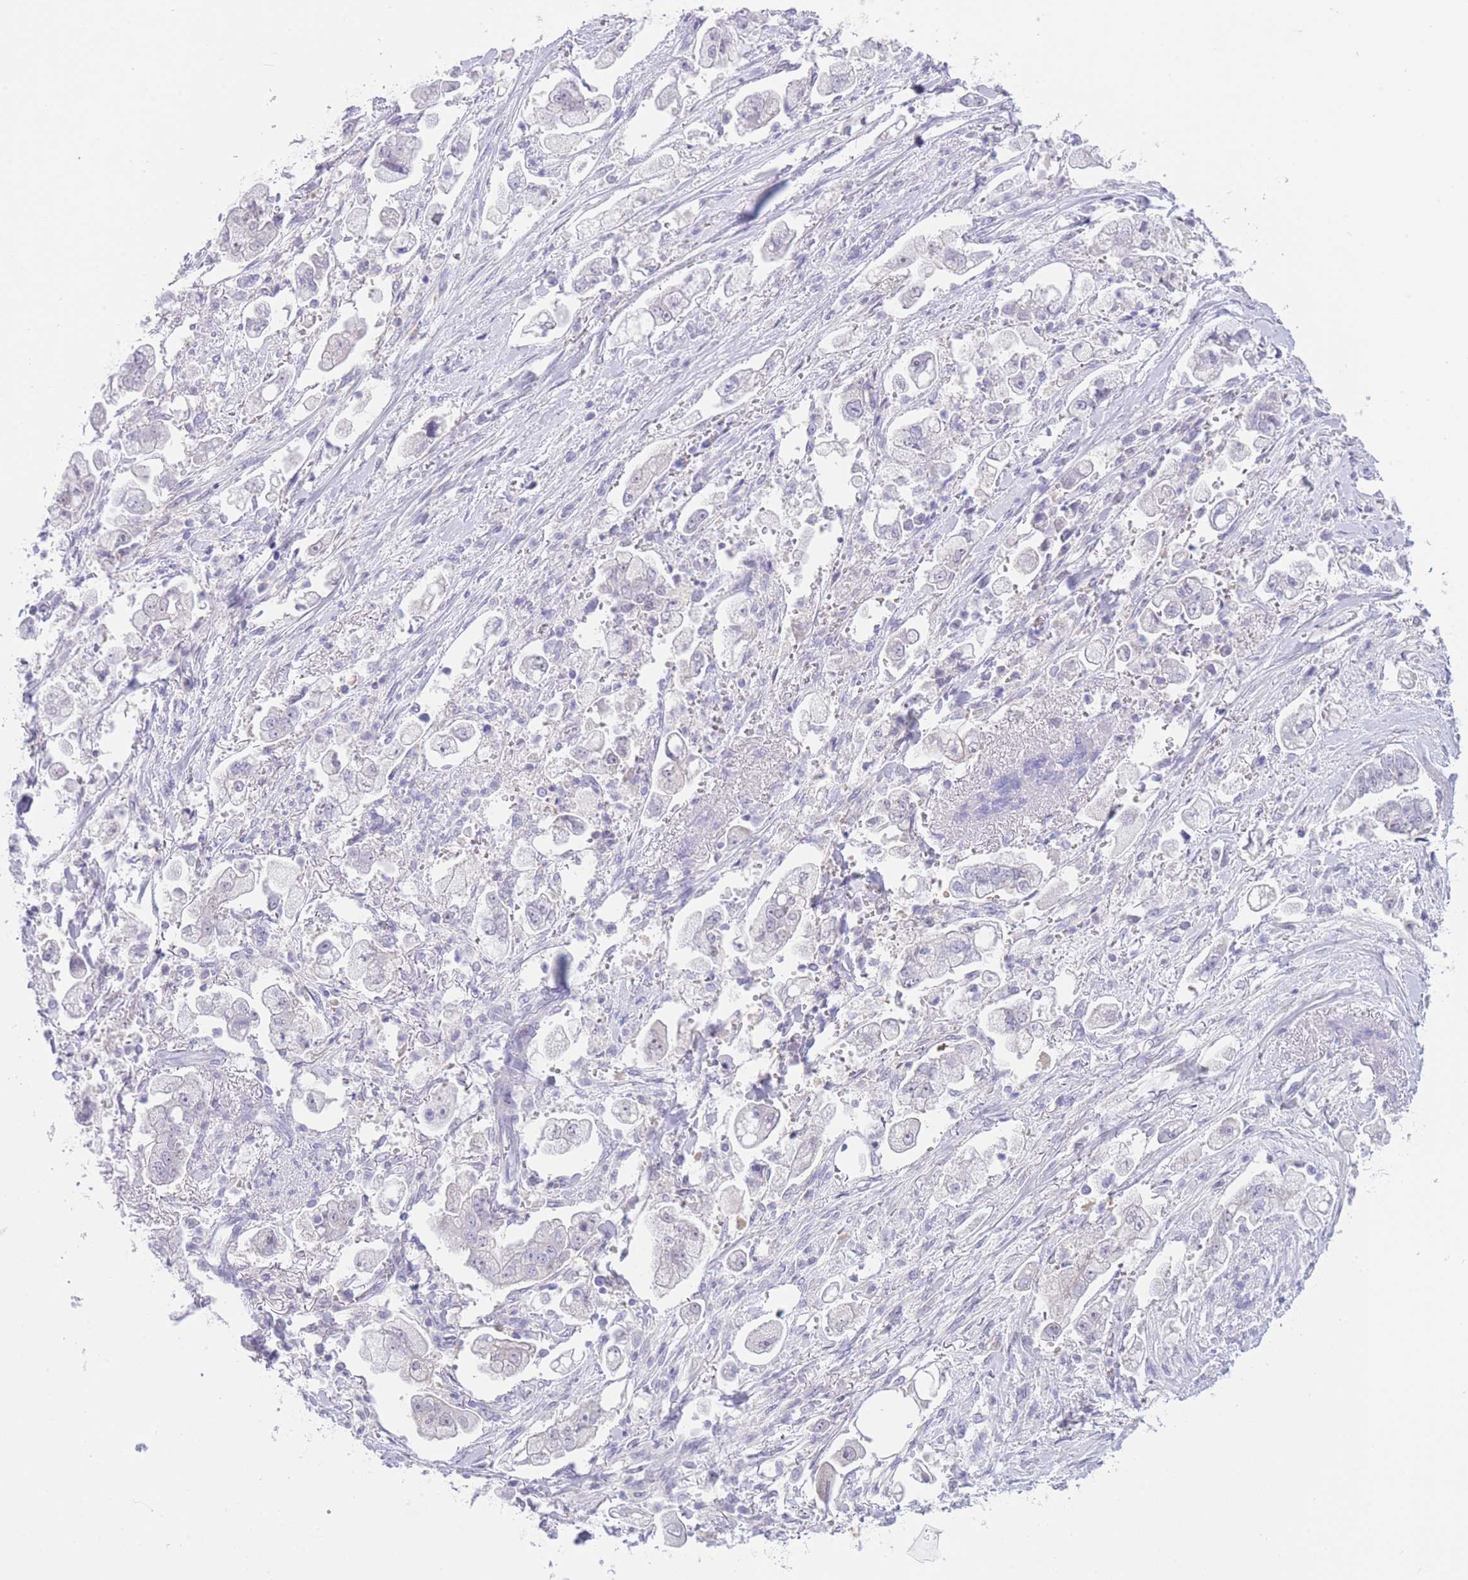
{"staining": {"intensity": "negative", "quantity": "none", "location": "none"}, "tissue": "stomach cancer", "cell_type": "Tumor cells", "image_type": "cancer", "snomed": [{"axis": "morphology", "description": "Adenocarcinoma, NOS"}, {"axis": "topography", "description": "Stomach"}], "caption": "Adenocarcinoma (stomach) stained for a protein using immunohistochemistry (IHC) demonstrates no expression tumor cells.", "gene": "ZNF212", "patient": {"sex": "male", "age": 62}}